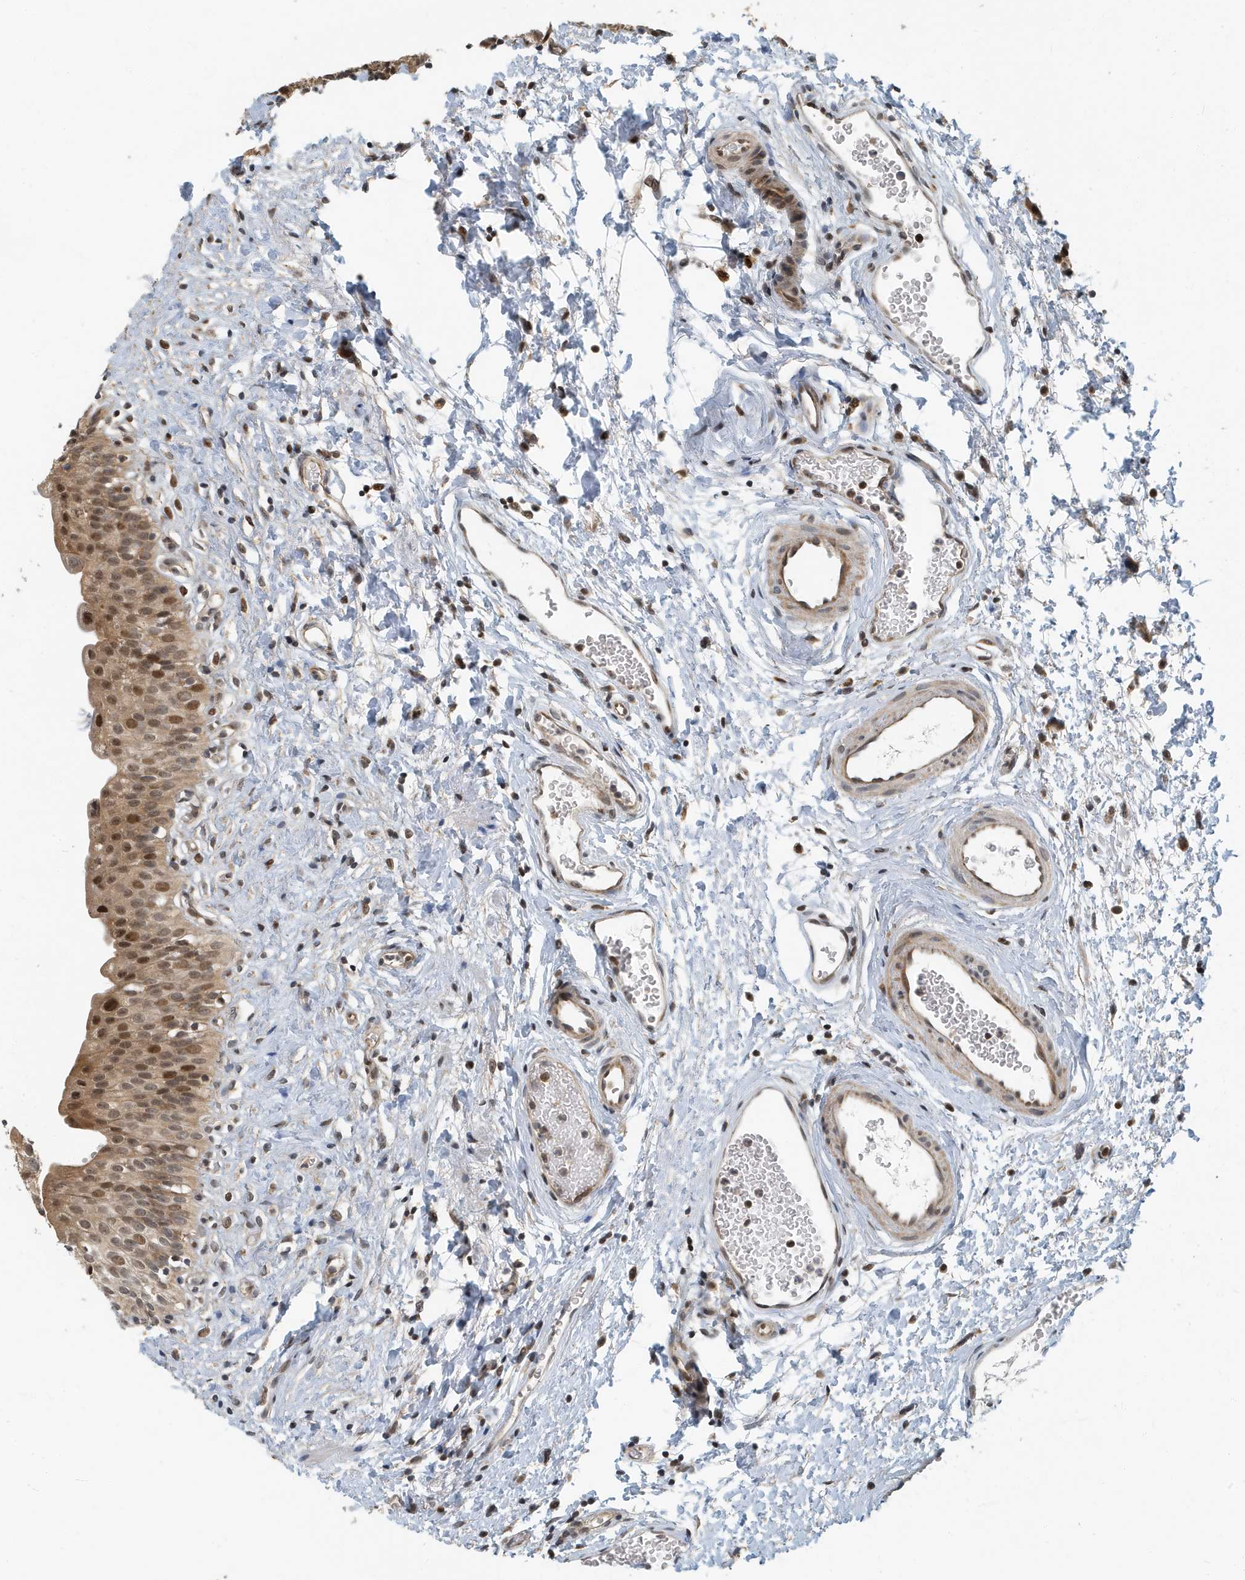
{"staining": {"intensity": "moderate", "quantity": ">75%", "location": "cytoplasmic/membranous,nuclear"}, "tissue": "urinary bladder", "cell_type": "Urothelial cells", "image_type": "normal", "snomed": [{"axis": "morphology", "description": "Normal tissue, NOS"}, {"axis": "topography", "description": "Urinary bladder"}], "caption": "This photomicrograph shows IHC staining of normal urinary bladder, with medium moderate cytoplasmic/membranous,nuclear staining in approximately >75% of urothelial cells.", "gene": "KIF15", "patient": {"sex": "male", "age": 51}}